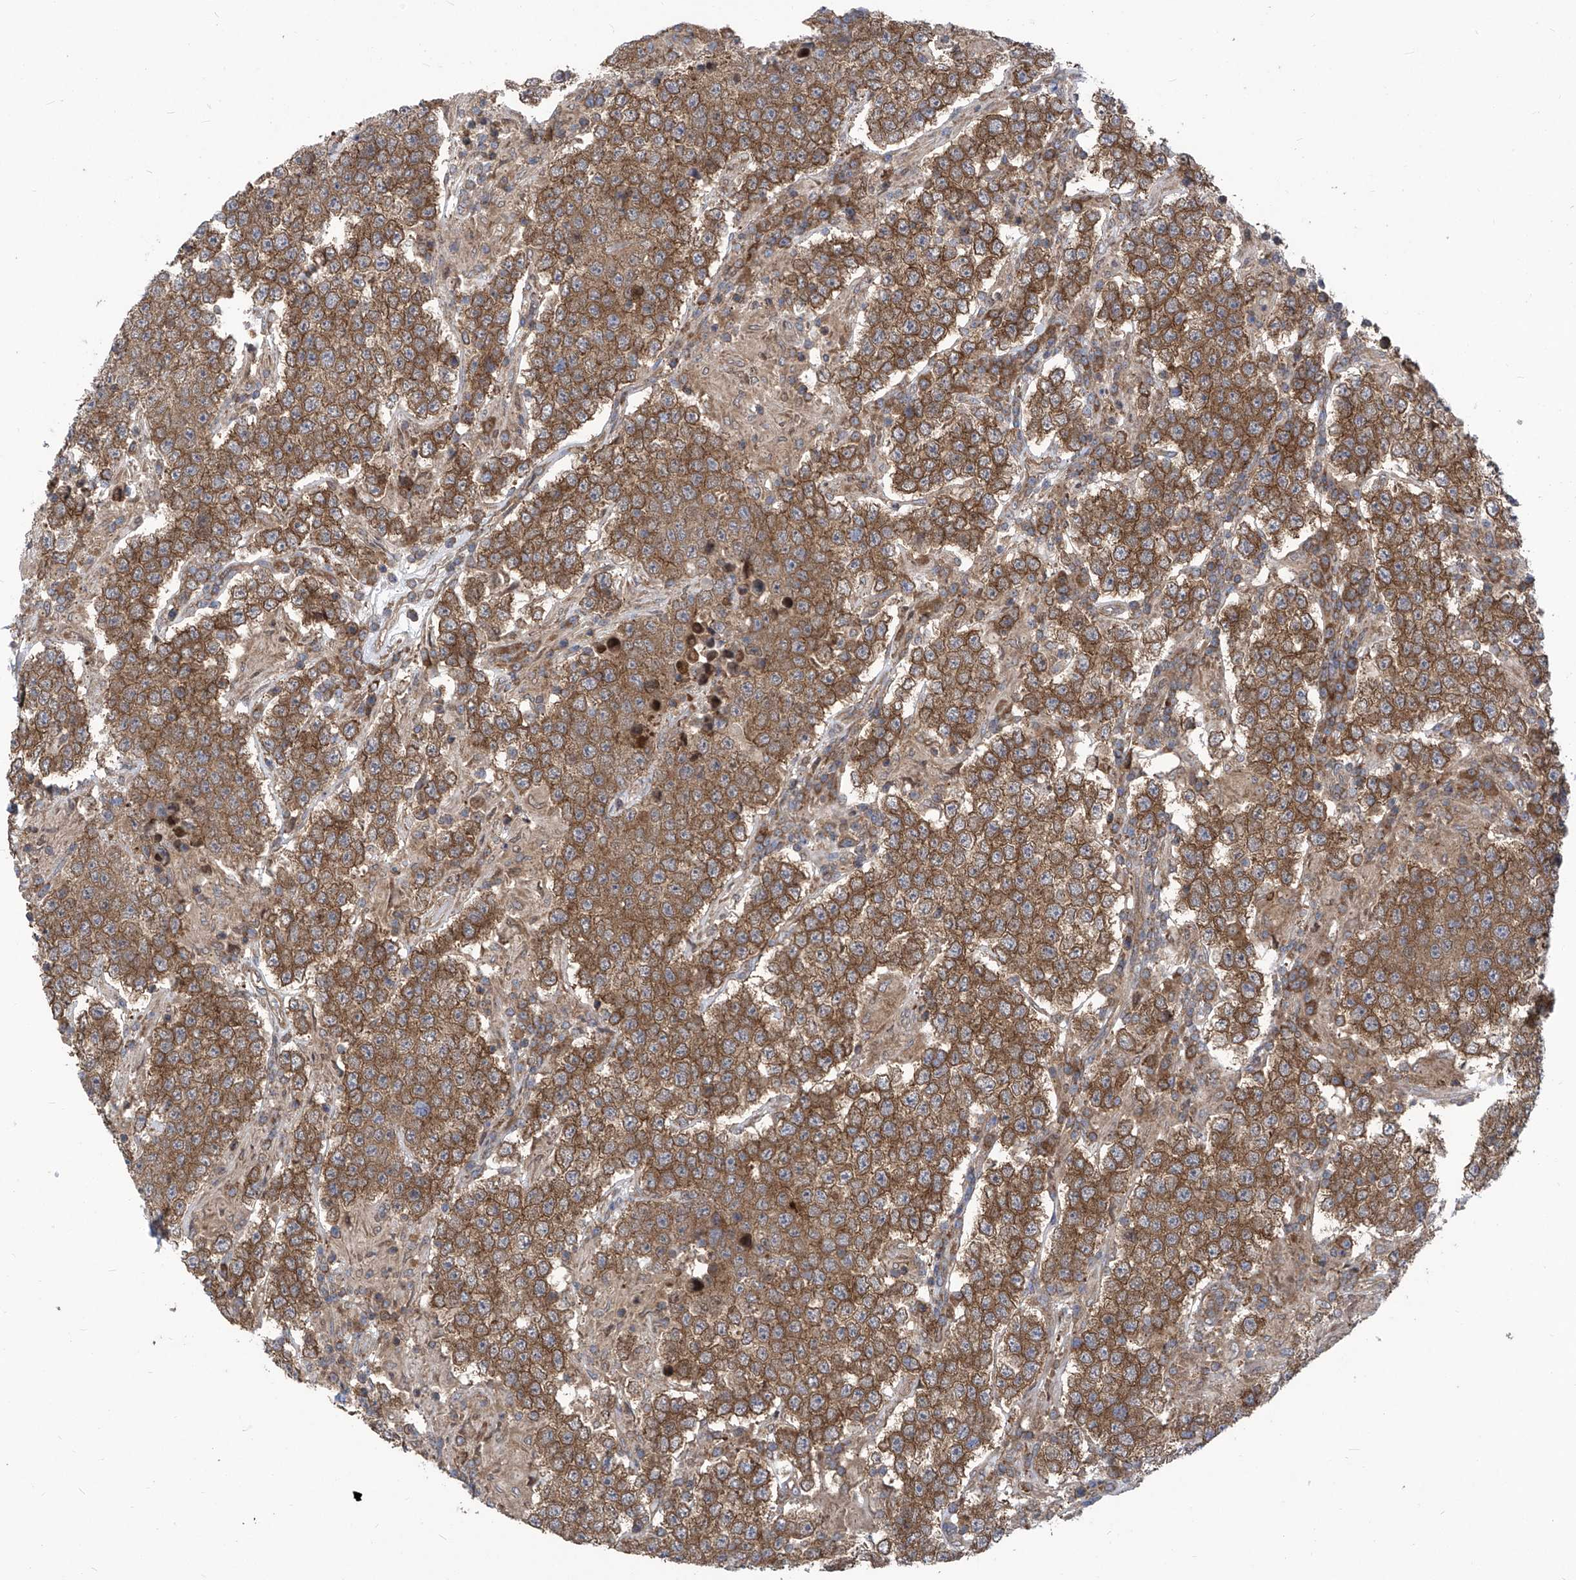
{"staining": {"intensity": "moderate", "quantity": ">75%", "location": "cytoplasmic/membranous"}, "tissue": "testis cancer", "cell_type": "Tumor cells", "image_type": "cancer", "snomed": [{"axis": "morphology", "description": "Normal tissue, NOS"}, {"axis": "morphology", "description": "Urothelial carcinoma, High grade"}, {"axis": "morphology", "description": "Seminoma, NOS"}, {"axis": "morphology", "description": "Carcinoma, Embryonal, NOS"}, {"axis": "topography", "description": "Urinary bladder"}, {"axis": "topography", "description": "Testis"}], "caption": "DAB immunohistochemical staining of human testis high-grade urothelial carcinoma shows moderate cytoplasmic/membranous protein expression in about >75% of tumor cells.", "gene": "EIF3M", "patient": {"sex": "male", "age": 41}}